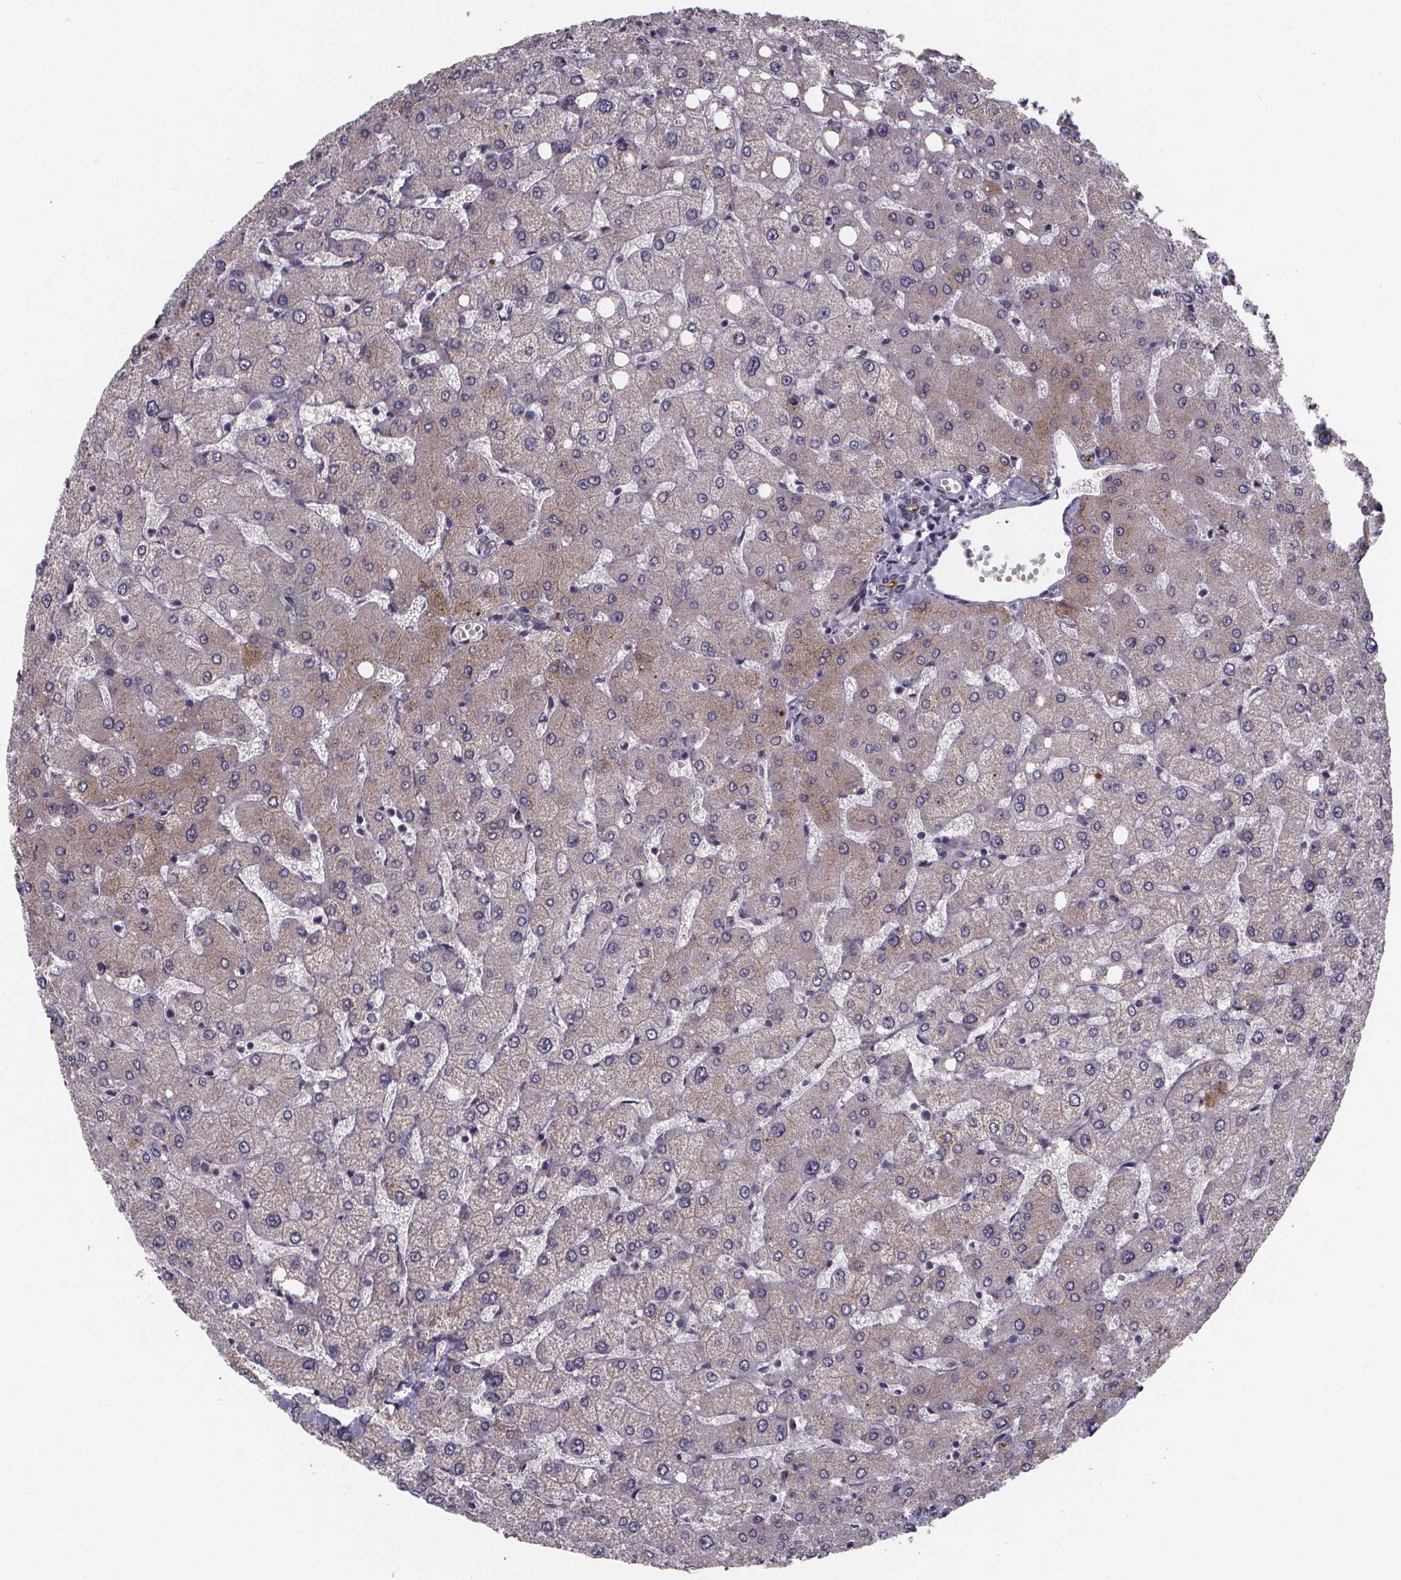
{"staining": {"intensity": "moderate", "quantity": "<25%", "location": "cytoplasmic/membranous"}, "tissue": "liver", "cell_type": "Cholangiocytes", "image_type": "normal", "snomed": [{"axis": "morphology", "description": "Normal tissue, NOS"}, {"axis": "topography", "description": "Liver"}], "caption": "Human liver stained for a protein (brown) exhibits moderate cytoplasmic/membranous positive positivity in about <25% of cholangiocytes.", "gene": "AGT", "patient": {"sex": "female", "age": 54}}